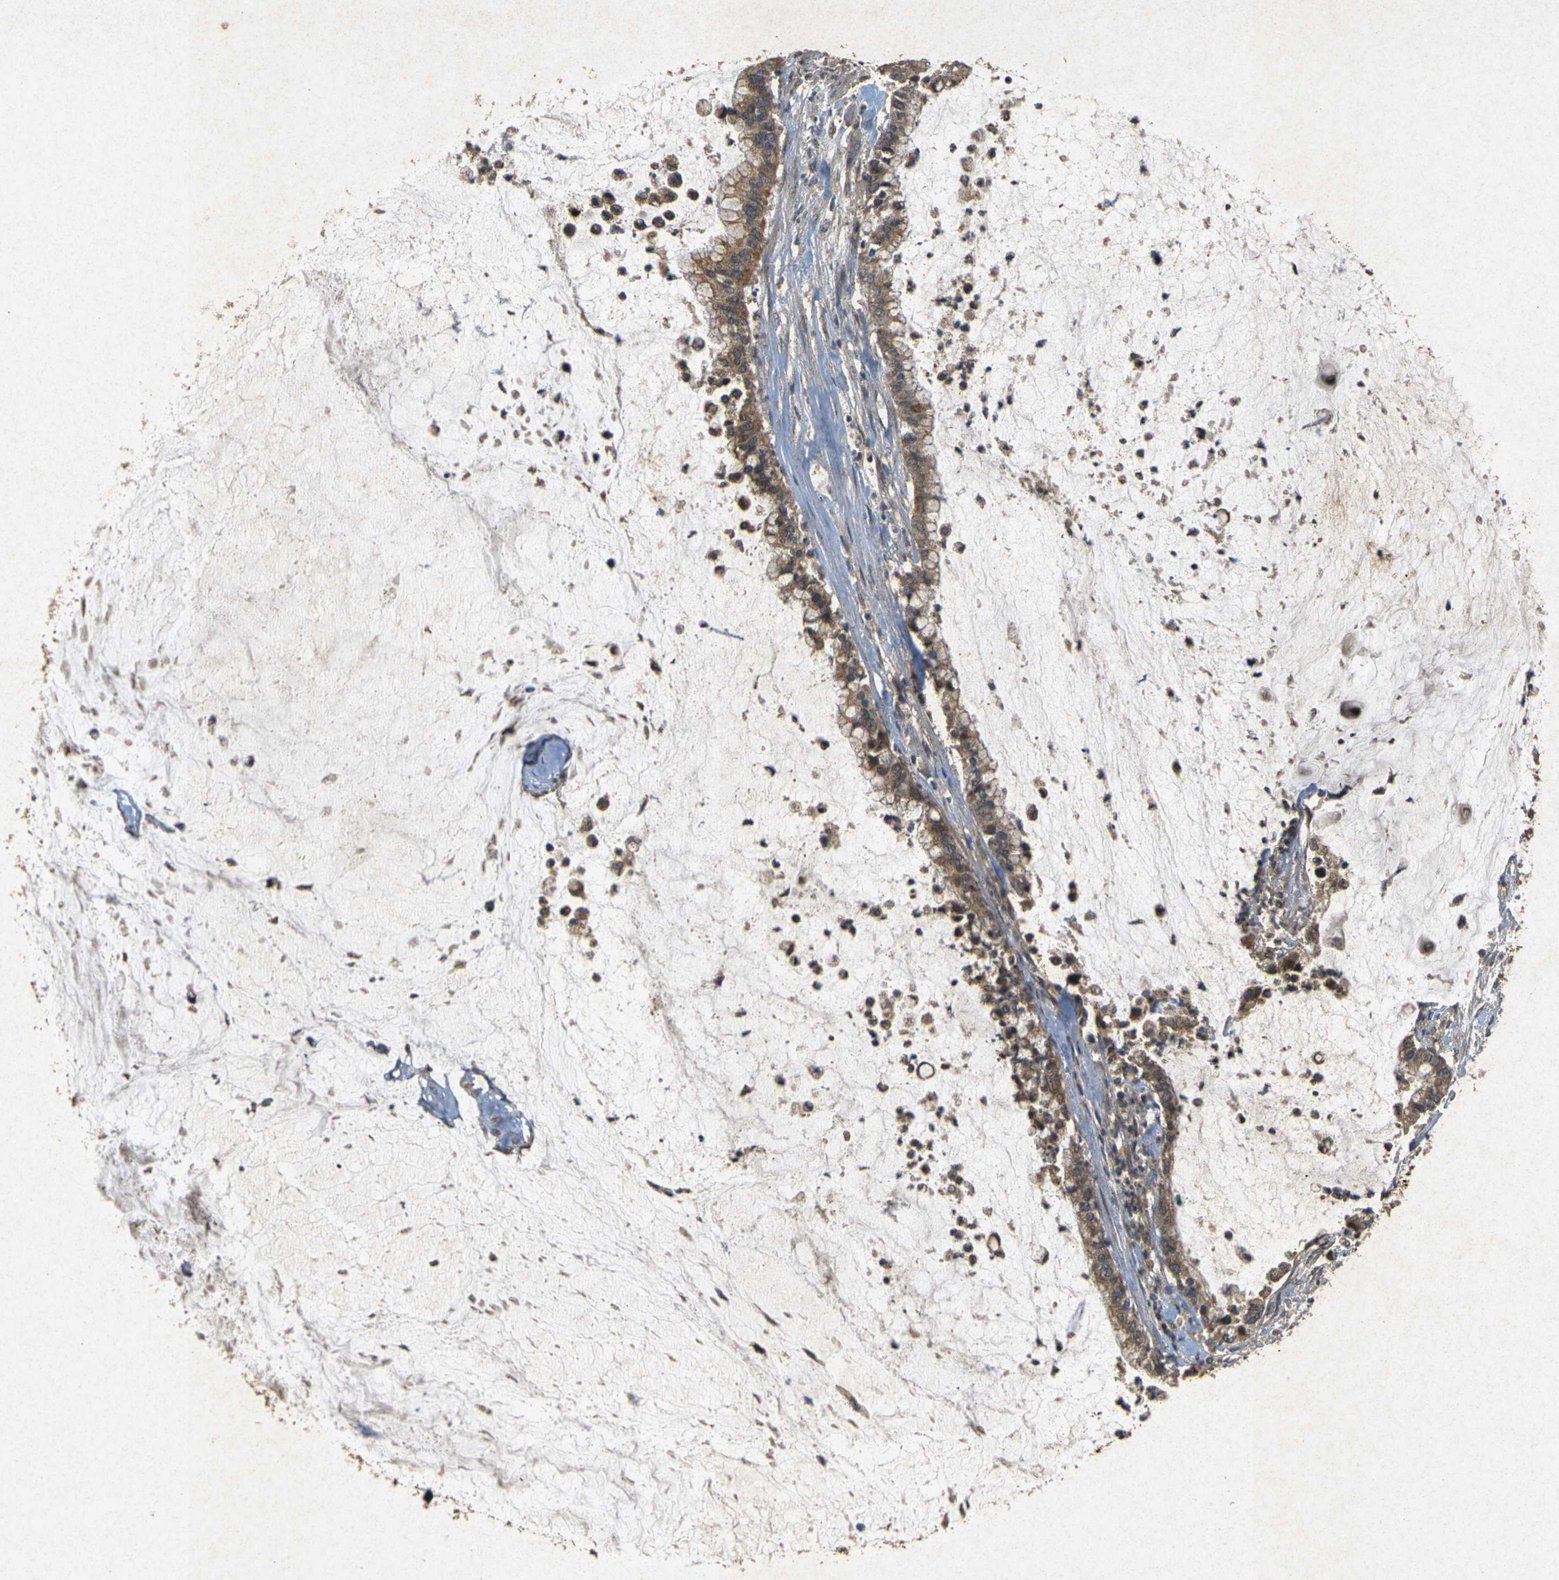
{"staining": {"intensity": "moderate", "quantity": ">75%", "location": "cytoplasmic/membranous"}, "tissue": "pancreatic cancer", "cell_type": "Tumor cells", "image_type": "cancer", "snomed": [{"axis": "morphology", "description": "Adenocarcinoma, NOS"}, {"axis": "topography", "description": "Pancreas"}], "caption": "This photomicrograph reveals pancreatic adenocarcinoma stained with immunohistochemistry to label a protein in brown. The cytoplasmic/membranous of tumor cells show moderate positivity for the protein. Nuclei are counter-stained blue.", "gene": "ERN1", "patient": {"sex": "male", "age": 41}}